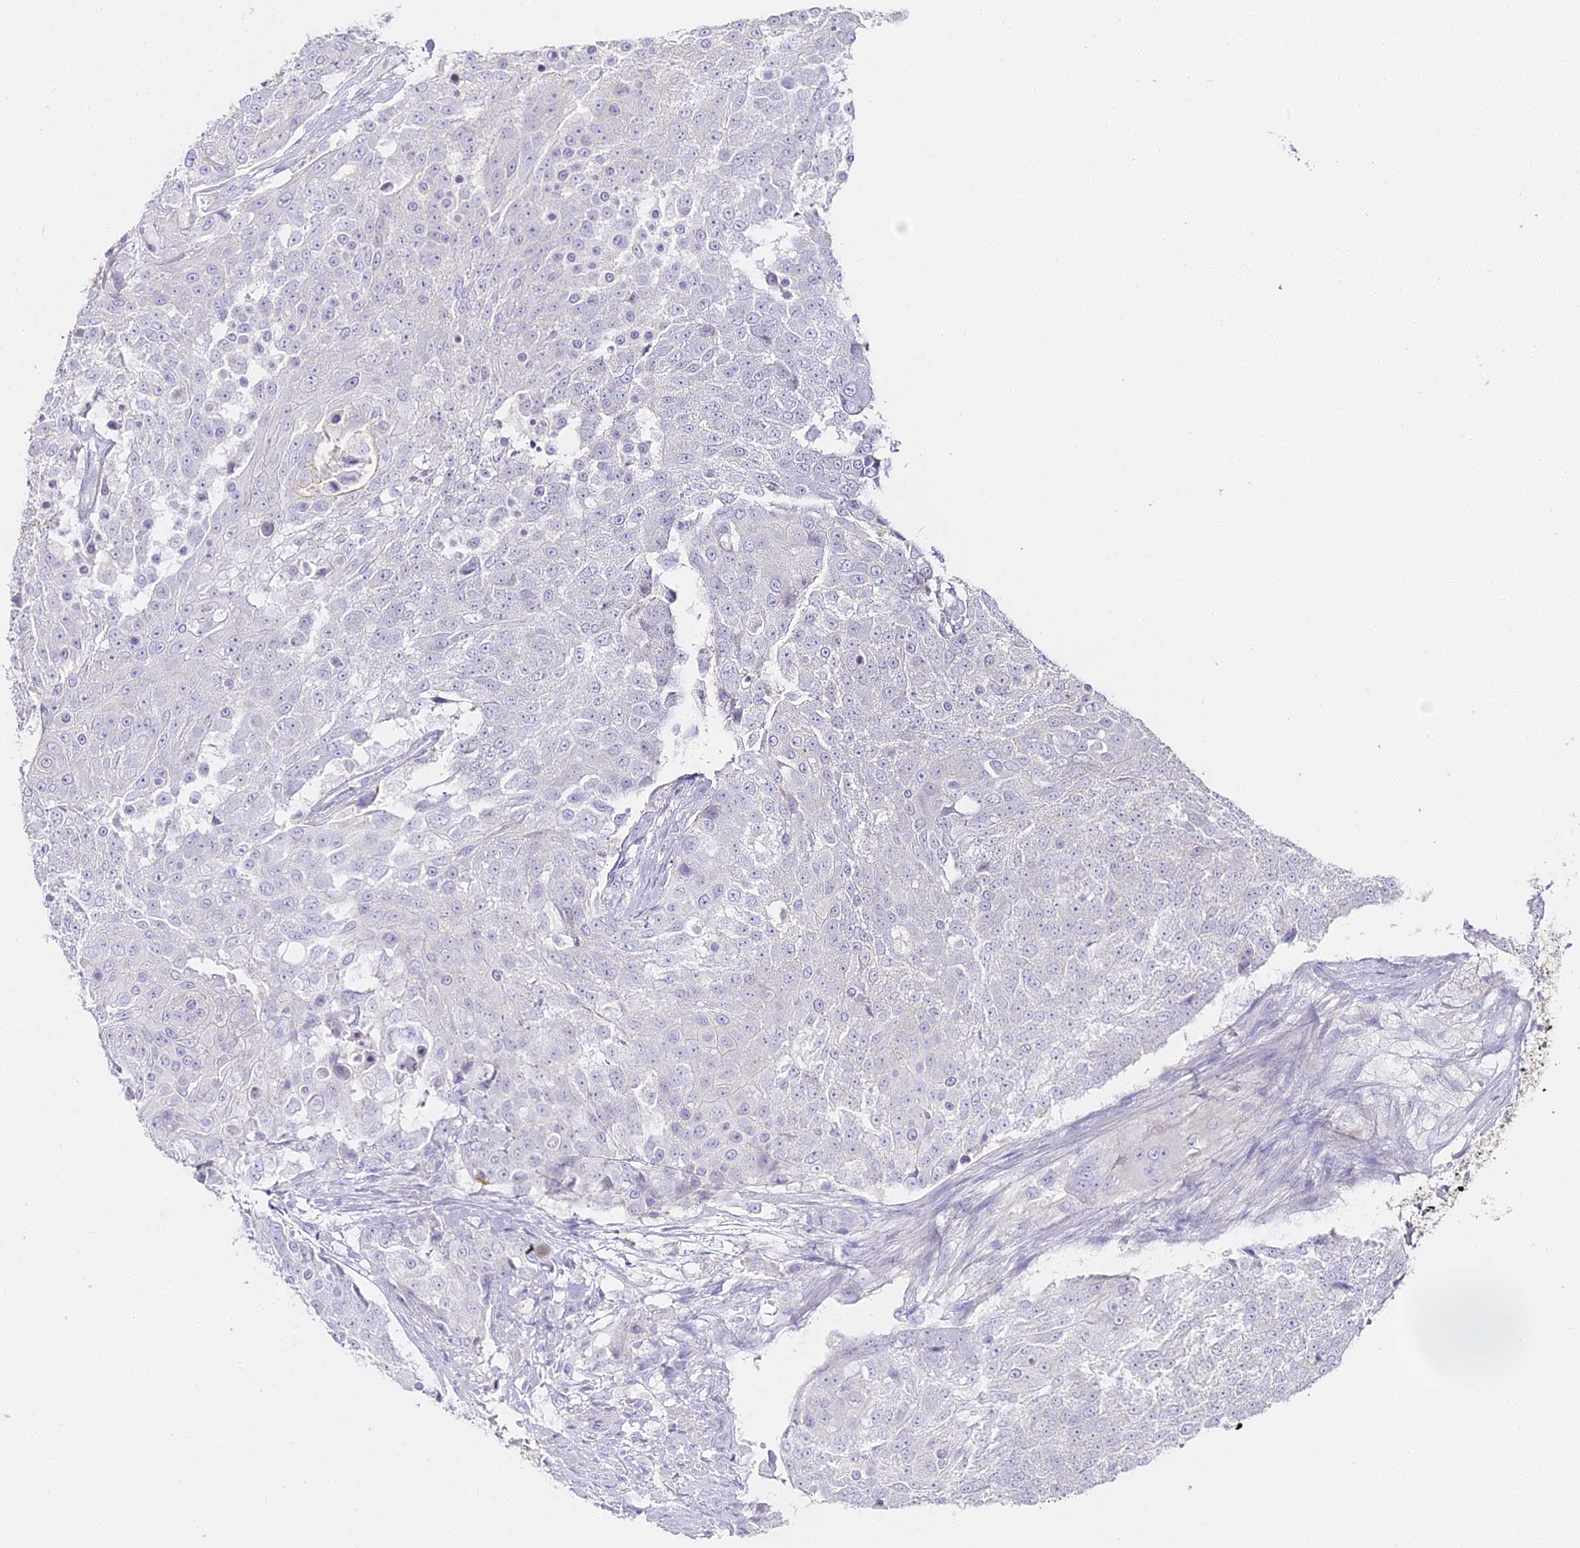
{"staining": {"intensity": "negative", "quantity": "none", "location": "none"}, "tissue": "urothelial cancer", "cell_type": "Tumor cells", "image_type": "cancer", "snomed": [{"axis": "morphology", "description": "Urothelial carcinoma, High grade"}, {"axis": "topography", "description": "Urinary bladder"}], "caption": "Immunohistochemistry photomicrograph of neoplastic tissue: urothelial carcinoma (high-grade) stained with DAB shows no significant protein expression in tumor cells.", "gene": "ALPG", "patient": {"sex": "female", "age": 63}}